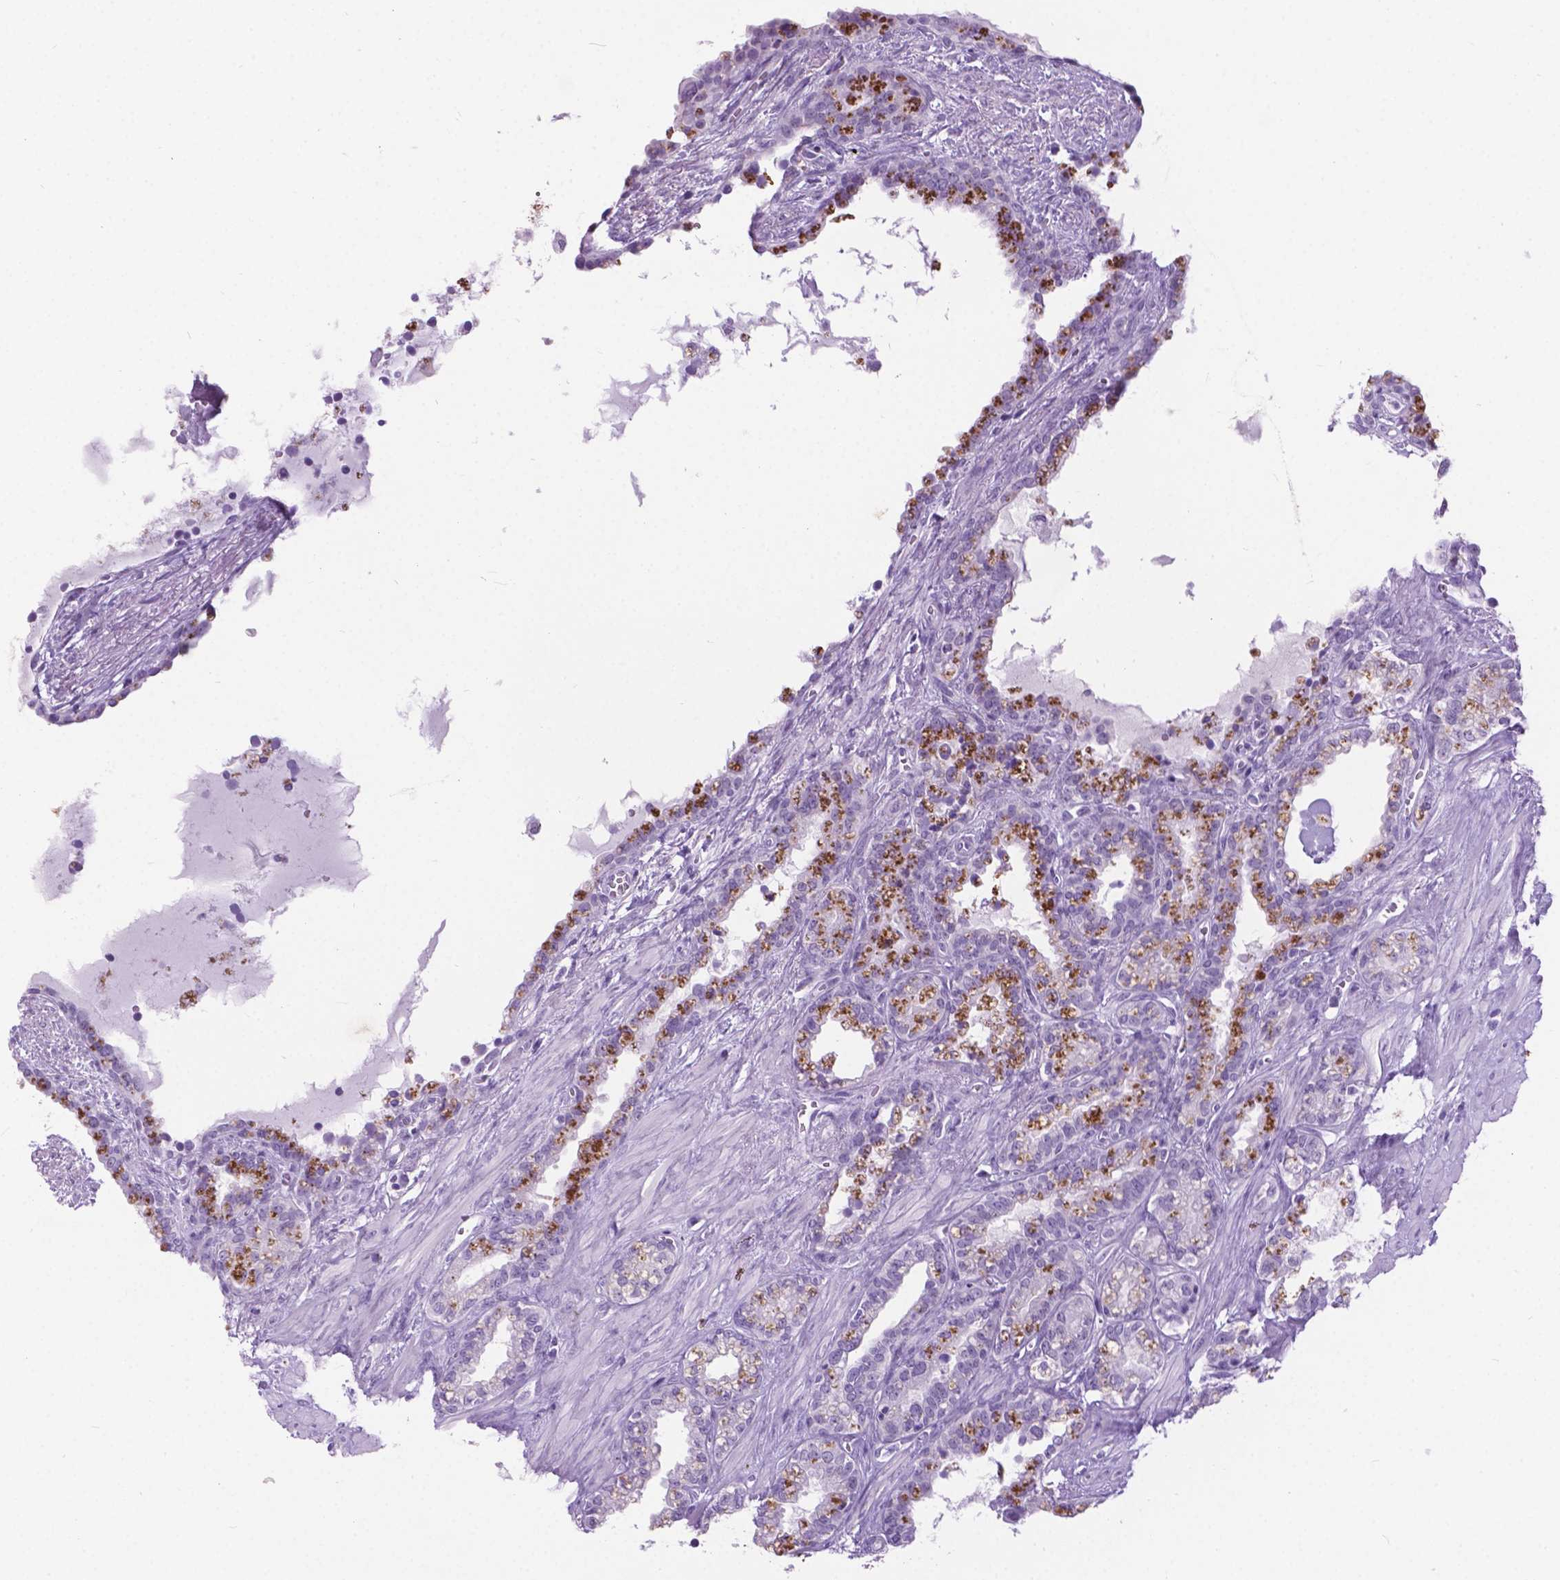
{"staining": {"intensity": "negative", "quantity": "none", "location": "none"}, "tissue": "seminal vesicle", "cell_type": "Glandular cells", "image_type": "normal", "snomed": [{"axis": "morphology", "description": "Normal tissue, NOS"}, {"axis": "morphology", "description": "Urothelial carcinoma, NOS"}, {"axis": "topography", "description": "Urinary bladder"}, {"axis": "topography", "description": "Seminal veicle"}], "caption": "Glandular cells are negative for protein expression in unremarkable human seminal vesicle. (DAB (3,3'-diaminobenzidine) immunohistochemistry with hematoxylin counter stain).", "gene": "ARMS2", "patient": {"sex": "male", "age": 76}}